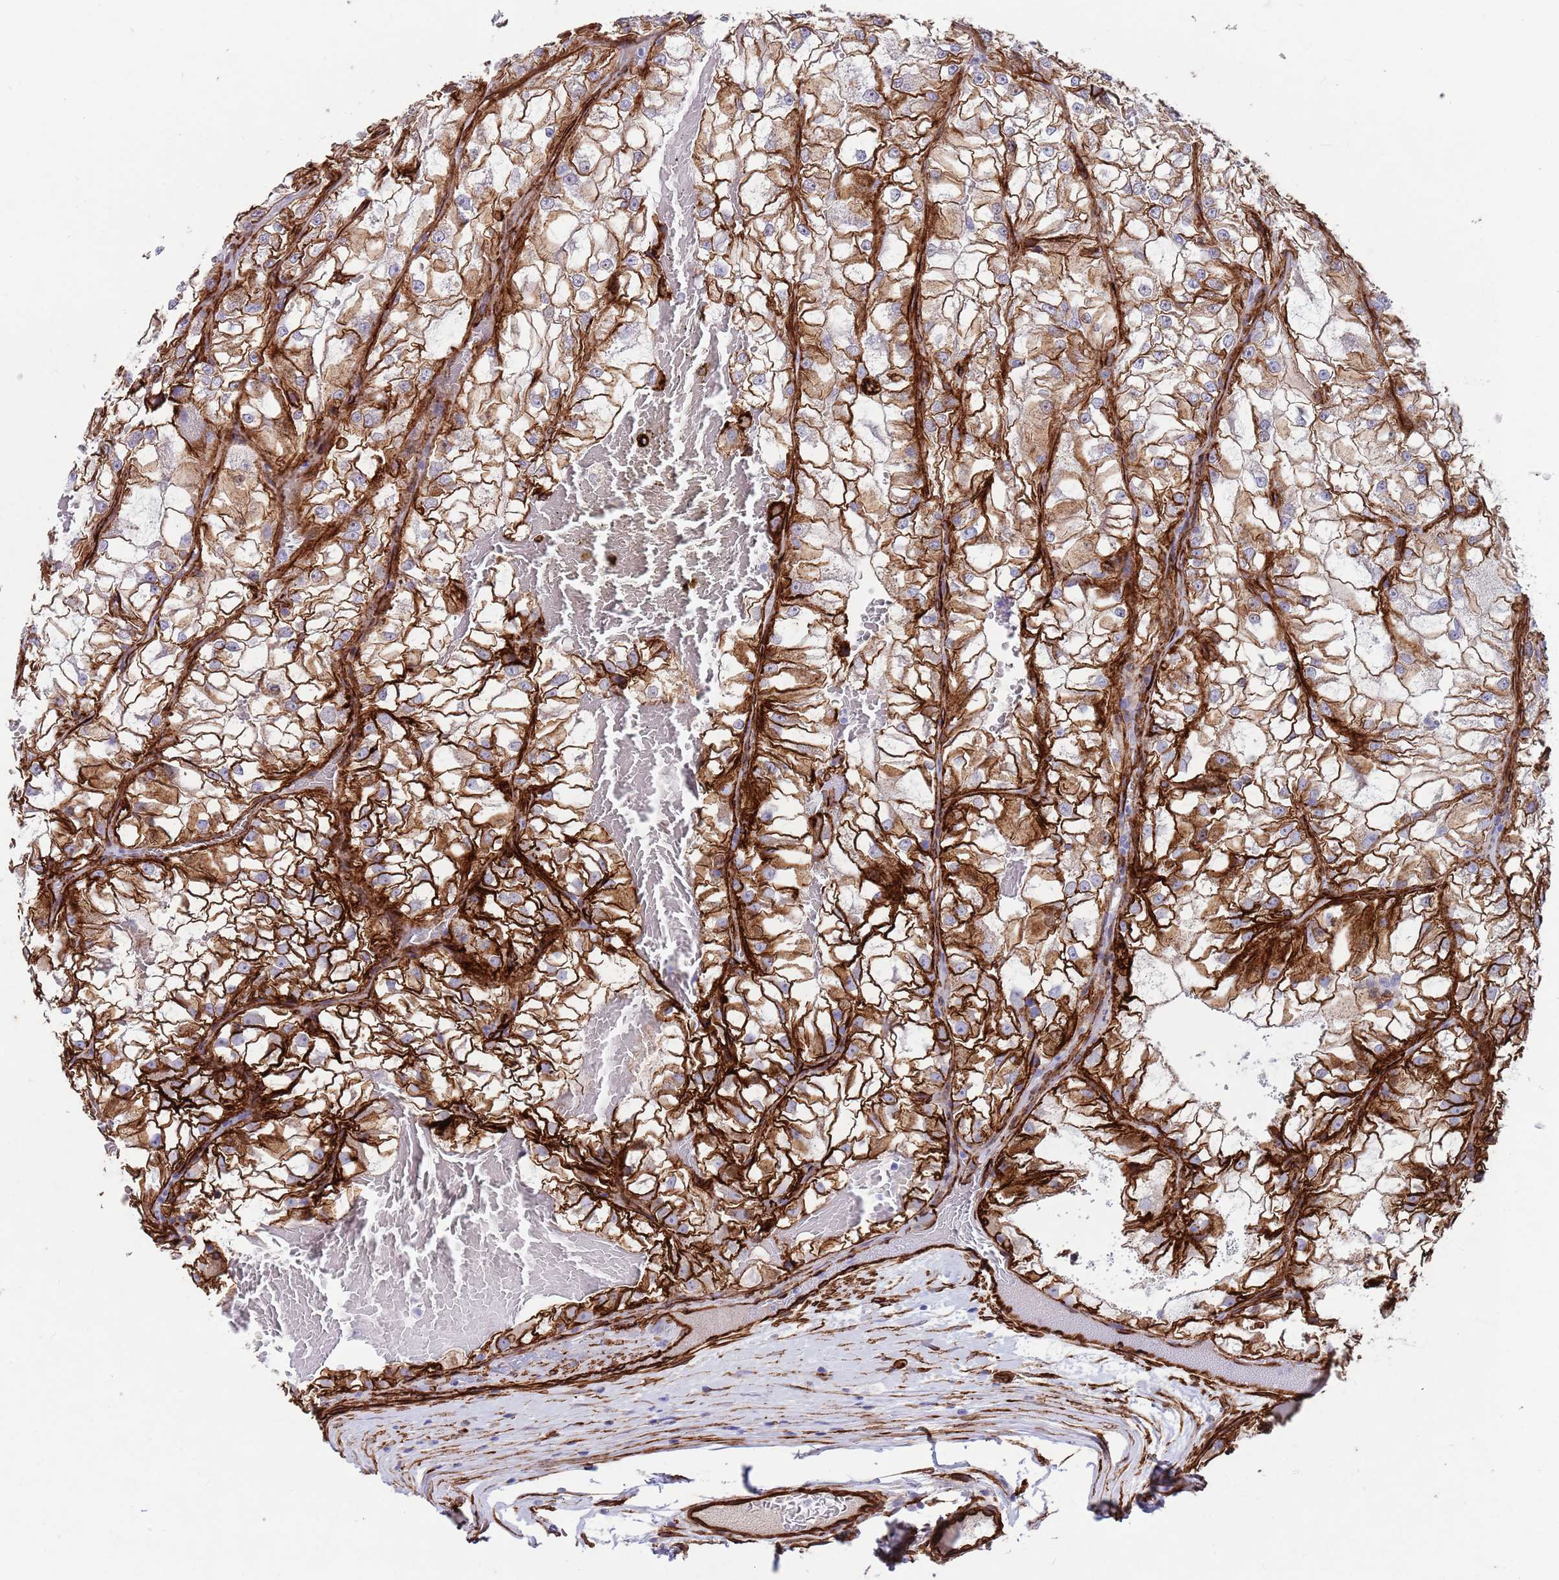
{"staining": {"intensity": "strong", "quantity": ">75%", "location": "cytoplasmic/membranous"}, "tissue": "renal cancer", "cell_type": "Tumor cells", "image_type": "cancer", "snomed": [{"axis": "morphology", "description": "Adenocarcinoma, NOS"}, {"axis": "topography", "description": "Kidney"}], "caption": "Protein staining of renal adenocarcinoma tissue exhibits strong cytoplasmic/membranous staining in approximately >75% of tumor cells.", "gene": "CAV2", "patient": {"sex": "female", "age": 72}}